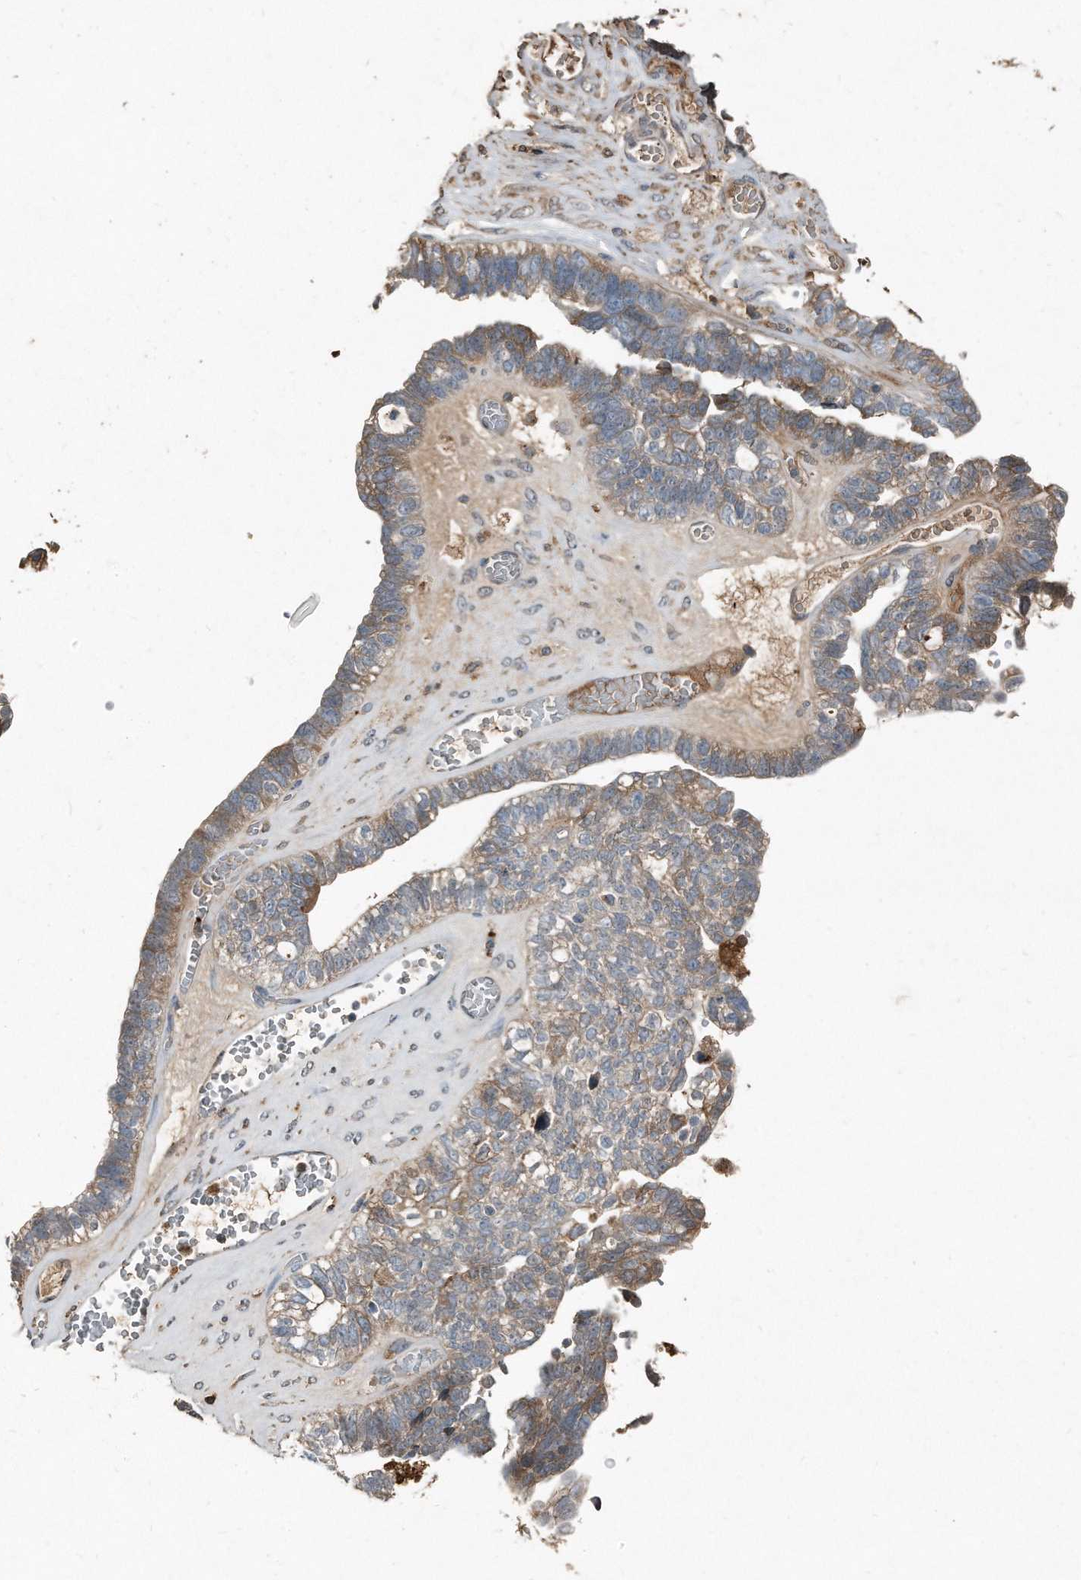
{"staining": {"intensity": "moderate", "quantity": "25%-75%", "location": "cytoplasmic/membranous"}, "tissue": "ovarian cancer", "cell_type": "Tumor cells", "image_type": "cancer", "snomed": [{"axis": "morphology", "description": "Cystadenocarcinoma, serous, NOS"}, {"axis": "topography", "description": "Ovary"}], "caption": "A photomicrograph of ovarian cancer (serous cystadenocarcinoma) stained for a protein exhibits moderate cytoplasmic/membranous brown staining in tumor cells.", "gene": "C9", "patient": {"sex": "female", "age": 79}}